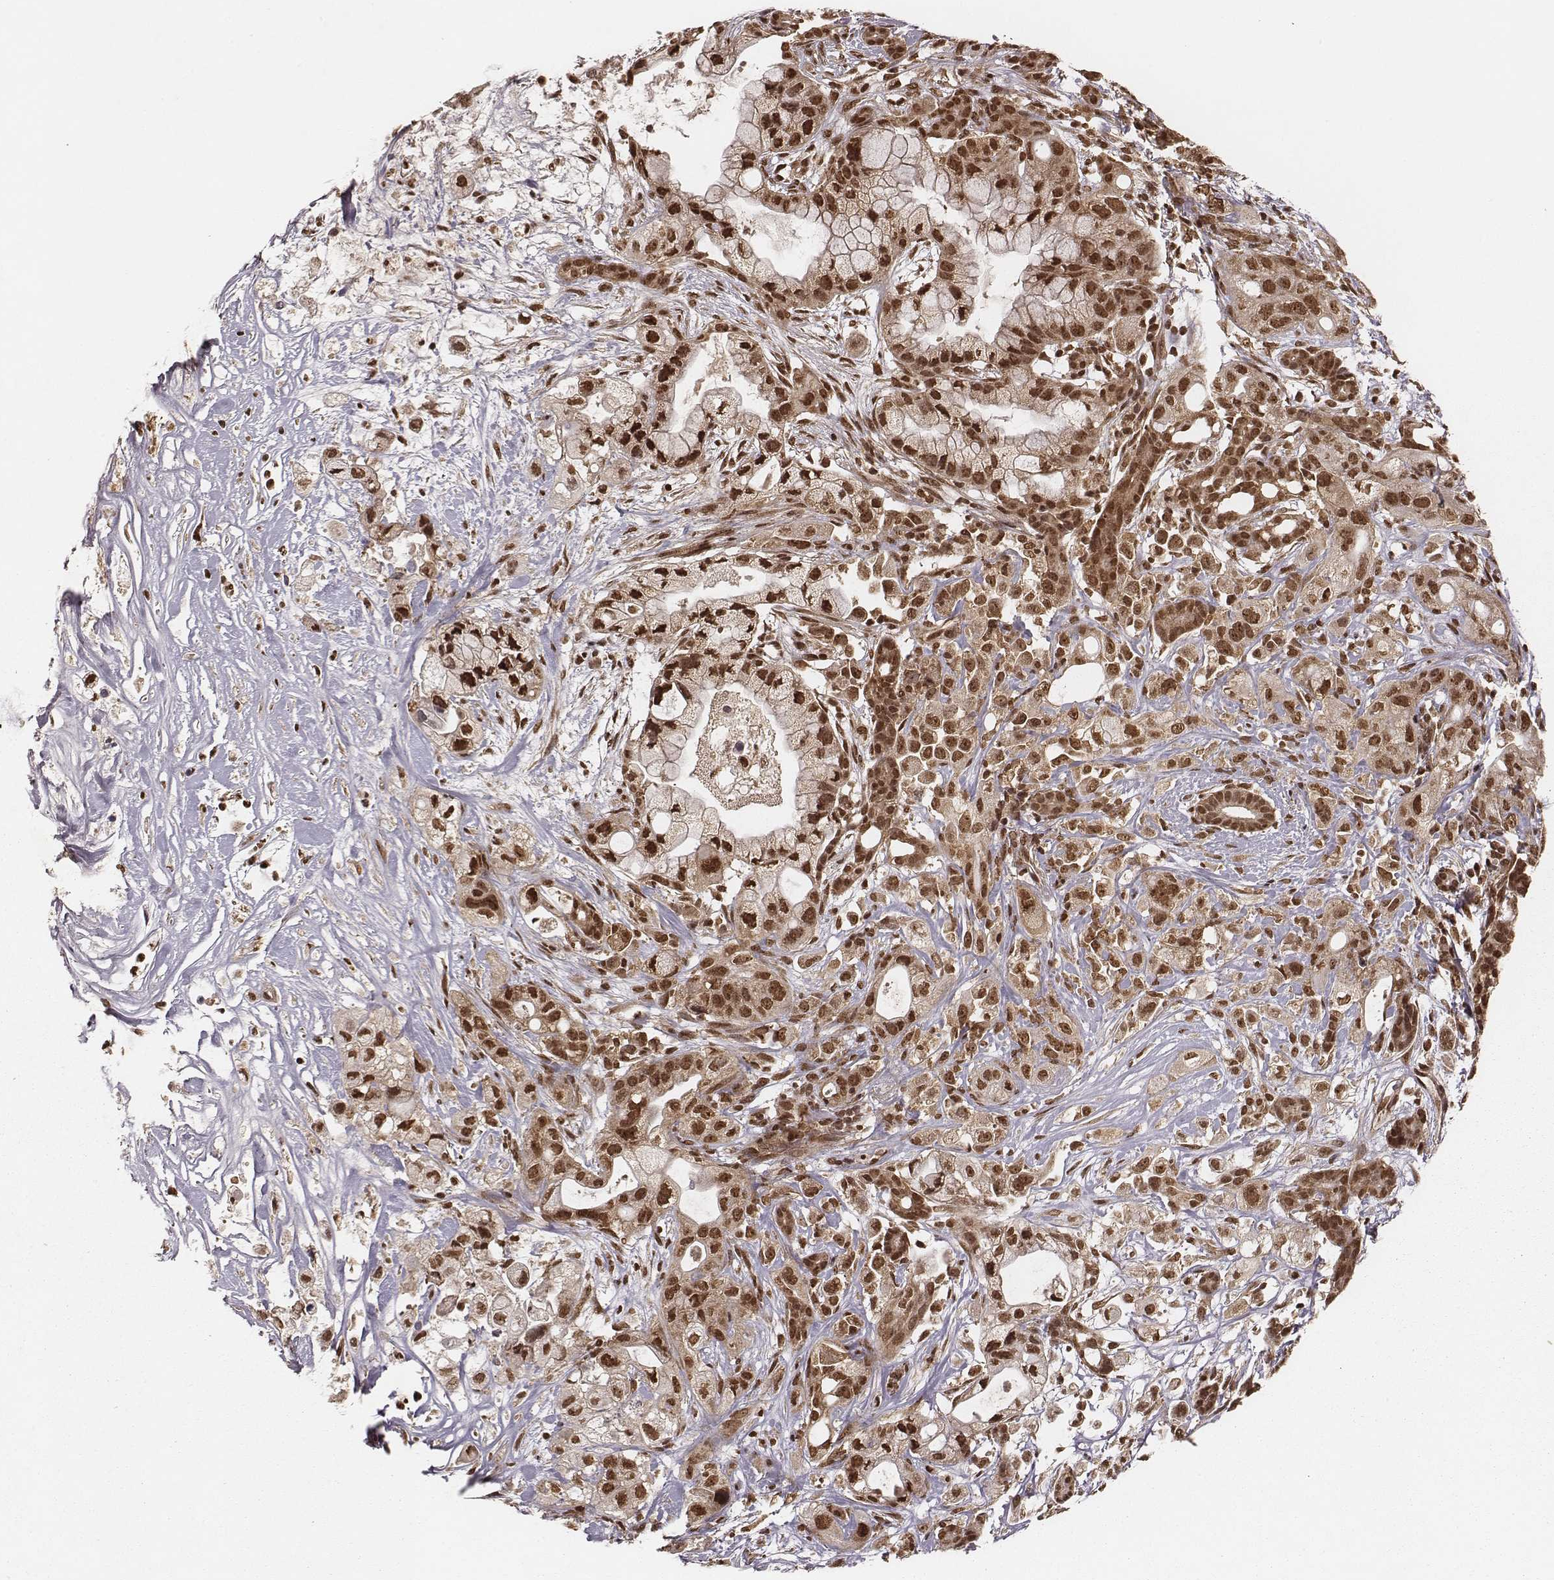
{"staining": {"intensity": "moderate", "quantity": ">75%", "location": "cytoplasmic/membranous,nuclear"}, "tissue": "pancreatic cancer", "cell_type": "Tumor cells", "image_type": "cancer", "snomed": [{"axis": "morphology", "description": "Adenocarcinoma, NOS"}, {"axis": "topography", "description": "Pancreas"}], "caption": "Moderate cytoplasmic/membranous and nuclear protein expression is identified in about >75% of tumor cells in pancreatic cancer.", "gene": "NFX1", "patient": {"sex": "male", "age": 44}}